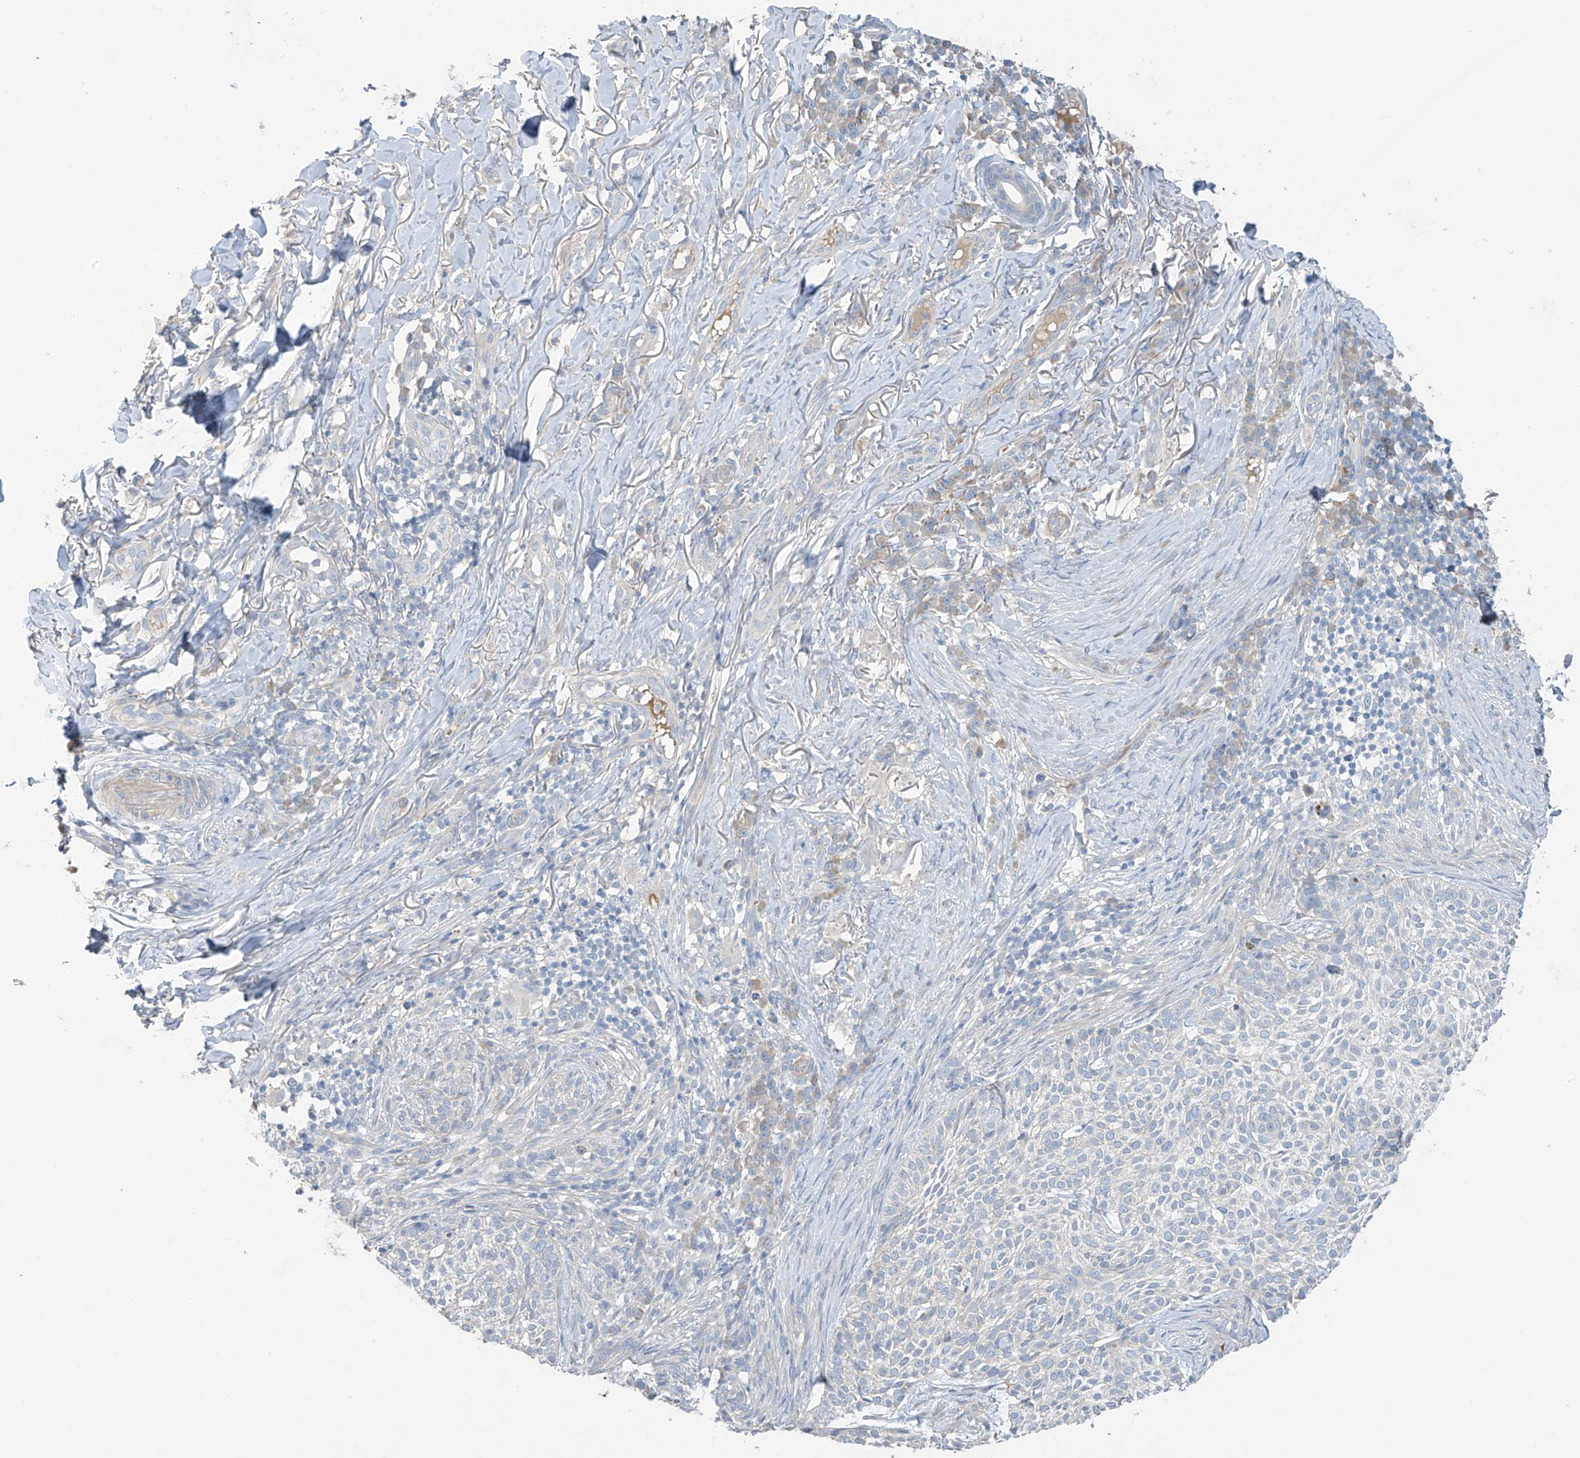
{"staining": {"intensity": "negative", "quantity": "none", "location": "none"}, "tissue": "skin cancer", "cell_type": "Tumor cells", "image_type": "cancer", "snomed": [{"axis": "morphology", "description": "Basal cell carcinoma"}, {"axis": "topography", "description": "Skin"}], "caption": "This is an IHC micrograph of human basal cell carcinoma (skin). There is no staining in tumor cells.", "gene": "PRSS12", "patient": {"sex": "female", "age": 64}}